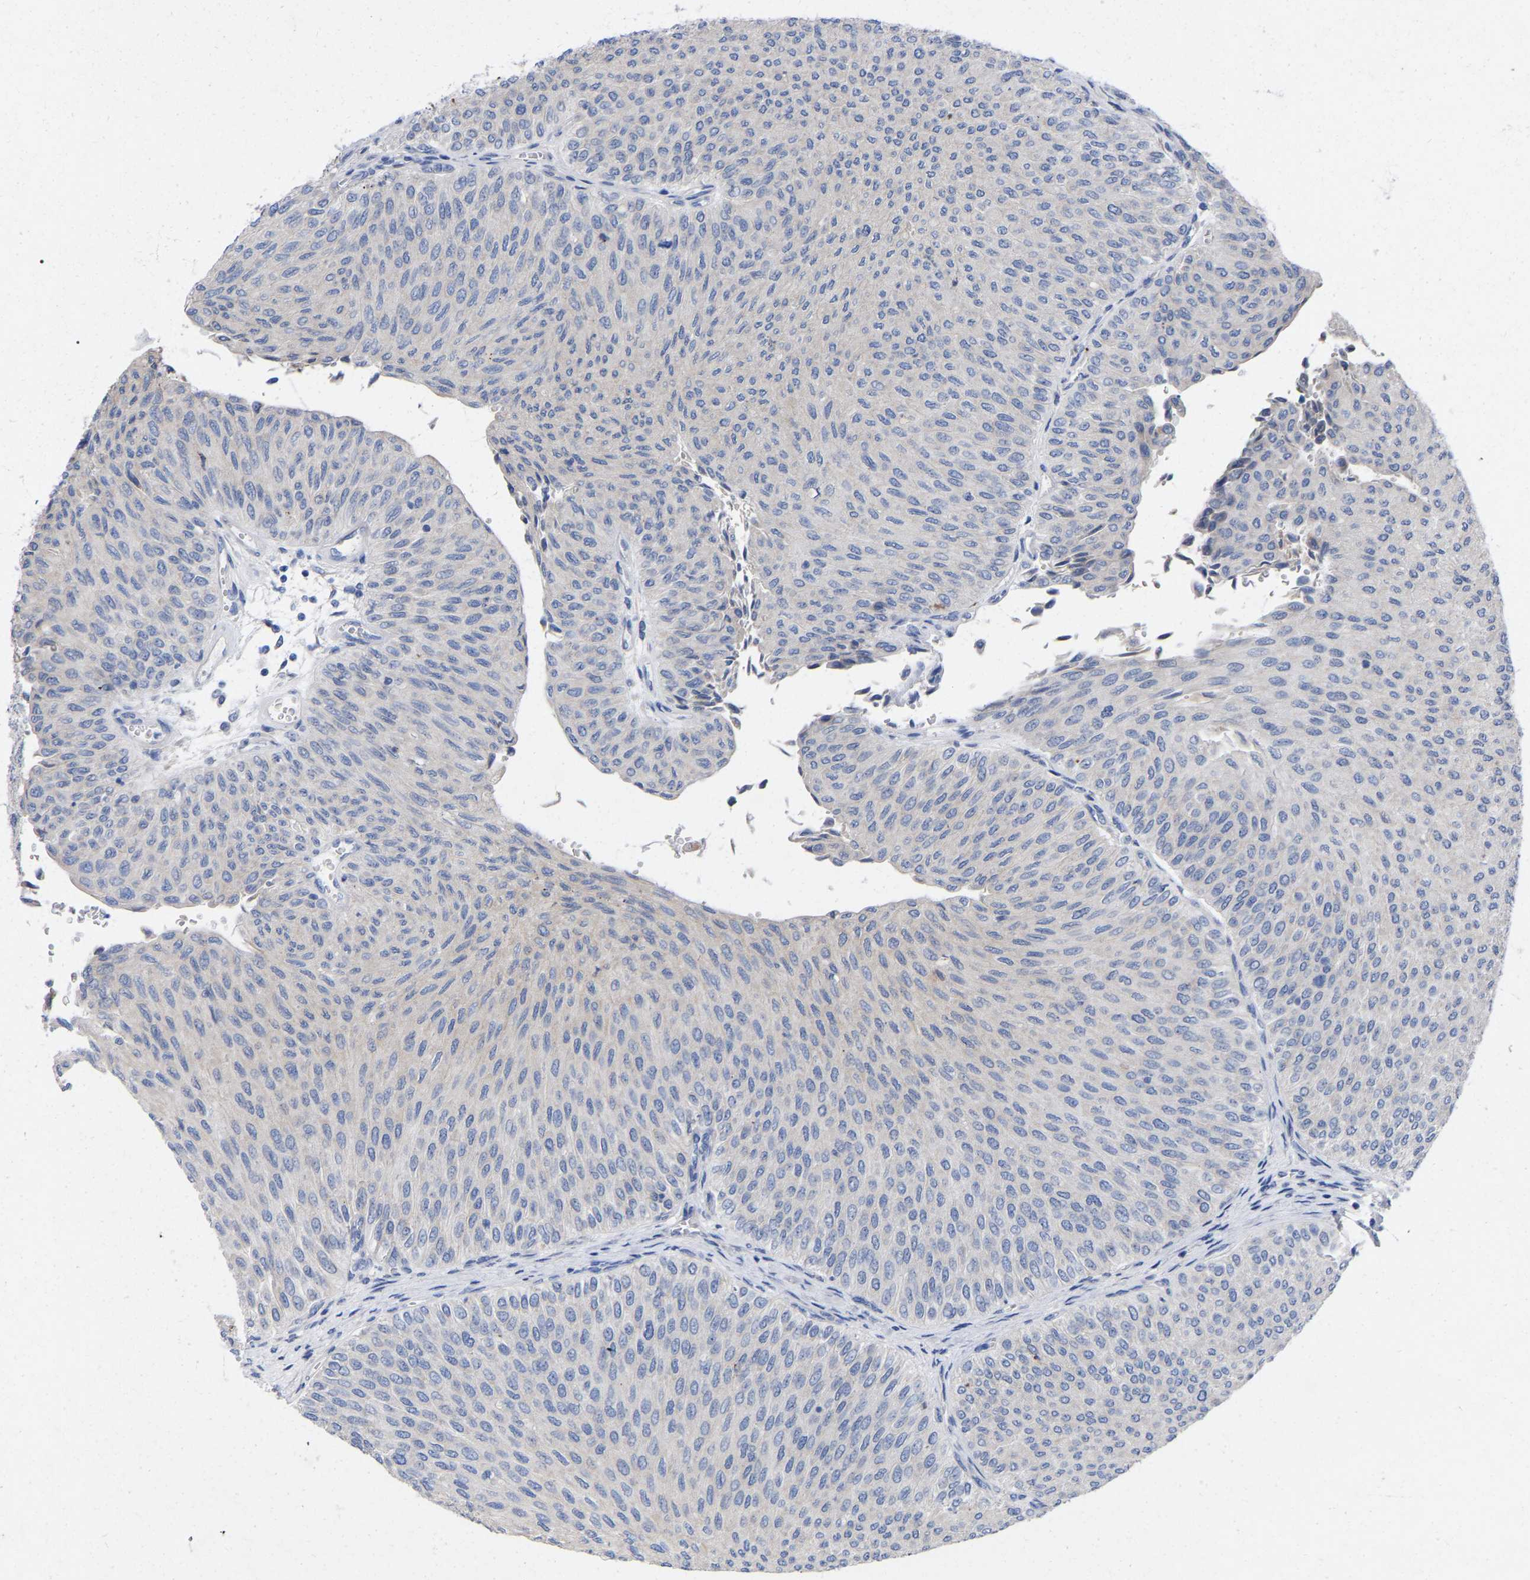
{"staining": {"intensity": "negative", "quantity": "none", "location": "none"}, "tissue": "urothelial cancer", "cell_type": "Tumor cells", "image_type": "cancer", "snomed": [{"axis": "morphology", "description": "Urothelial carcinoma, Low grade"}, {"axis": "topography", "description": "Urinary bladder"}], "caption": "Human urothelial carcinoma (low-grade) stained for a protein using IHC reveals no positivity in tumor cells.", "gene": "STRIP2", "patient": {"sex": "male", "age": 78}}